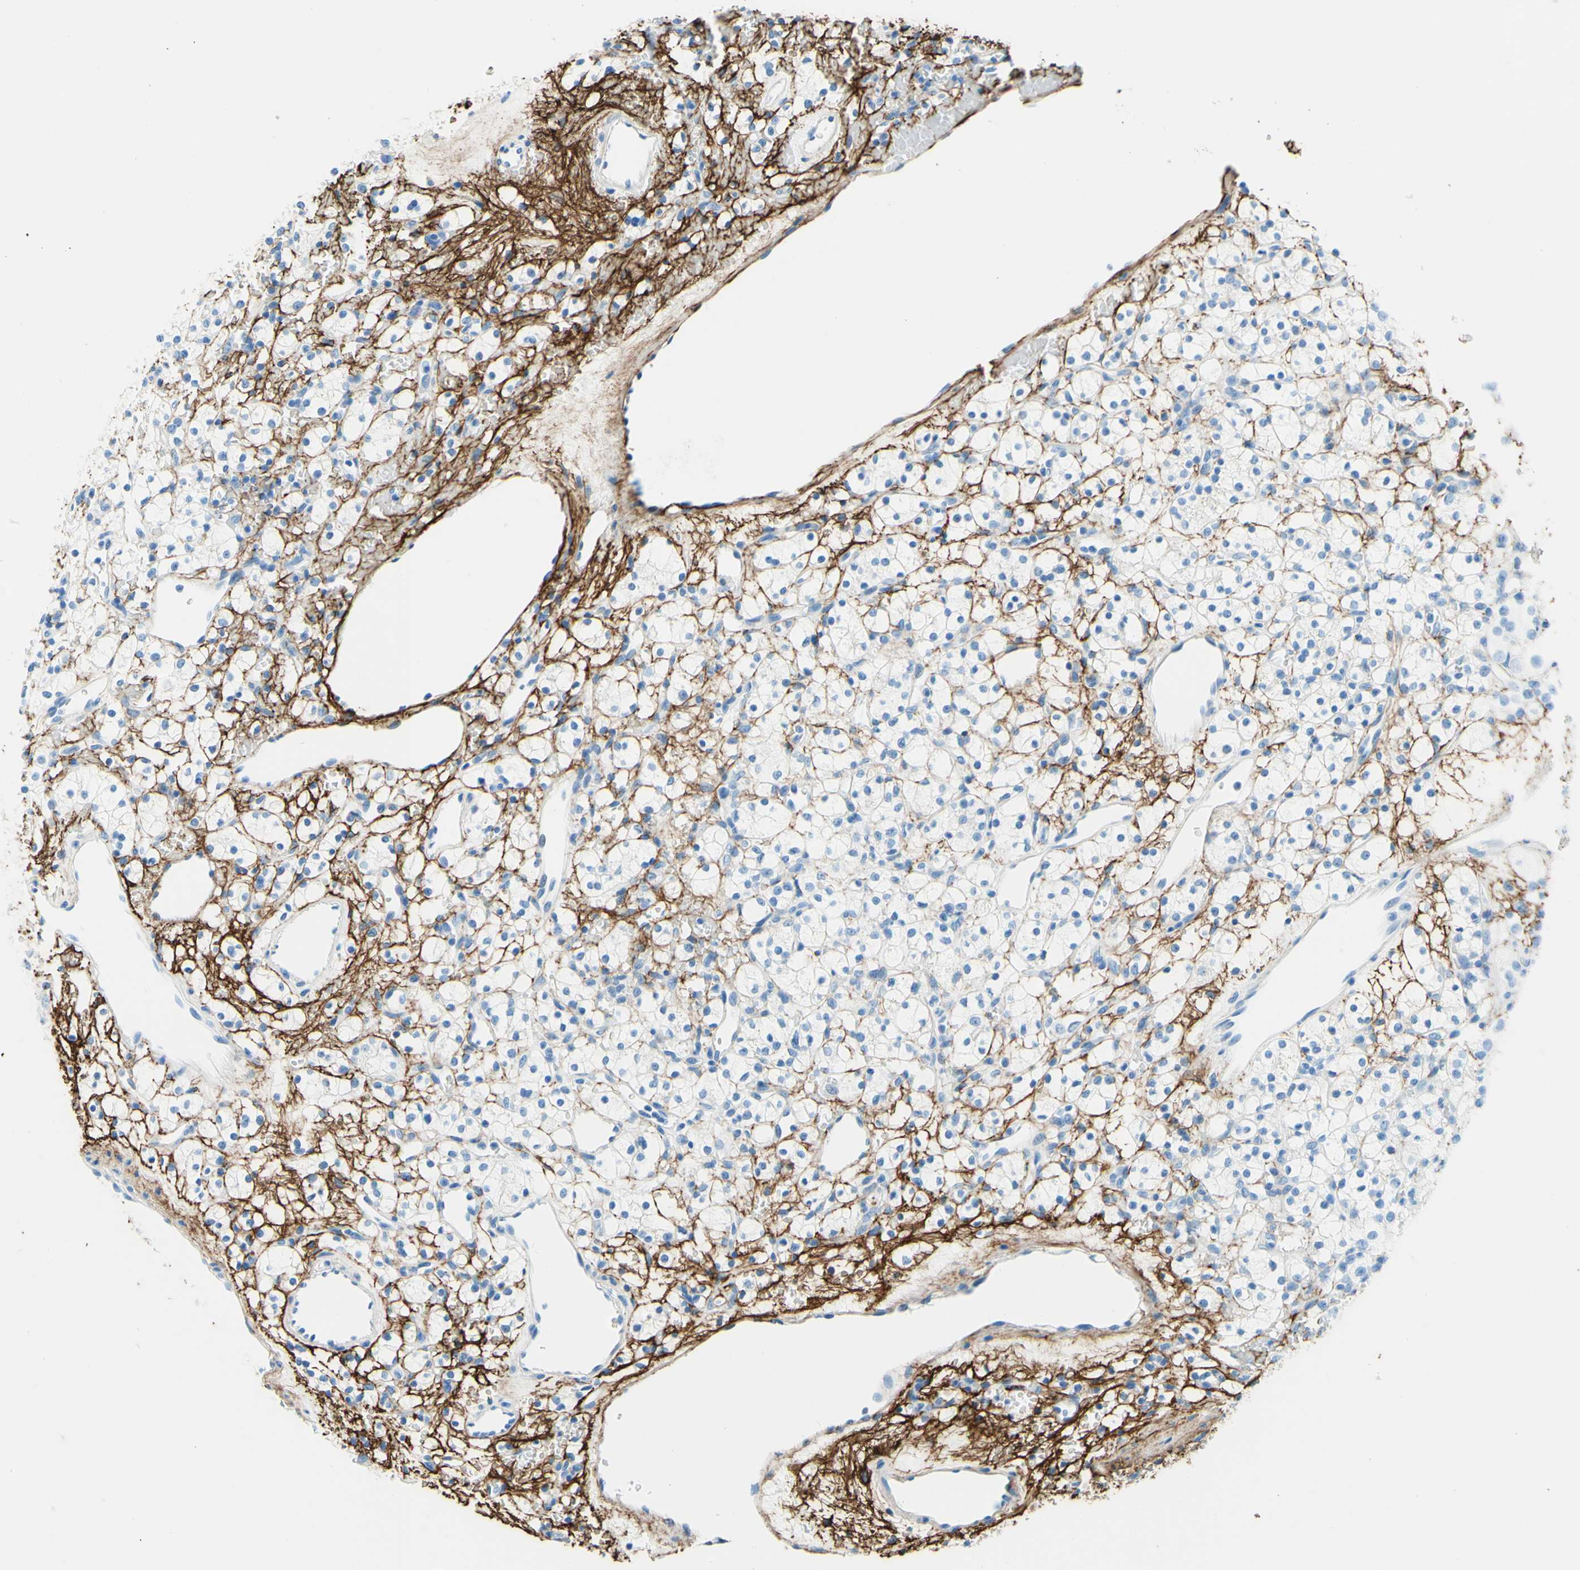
{"staining": {"intensity": "negative", "quantity": "none", "location": "none"}, "tissue": "renal cancer", "cell_type": "Tumor cells", "image_type": "cancer", "snomed": [{"axis": "morphology", "description": "Adenocarcinoma, NOS"}, {"axis": "topography", "description": "Kidney"}], "caption": "The immunohistochemistry image has no significant positivity in tumor cells of renal cancer tissue.", "gene": "MFAP5", "patient": {"sex": "female", "age": 60}}